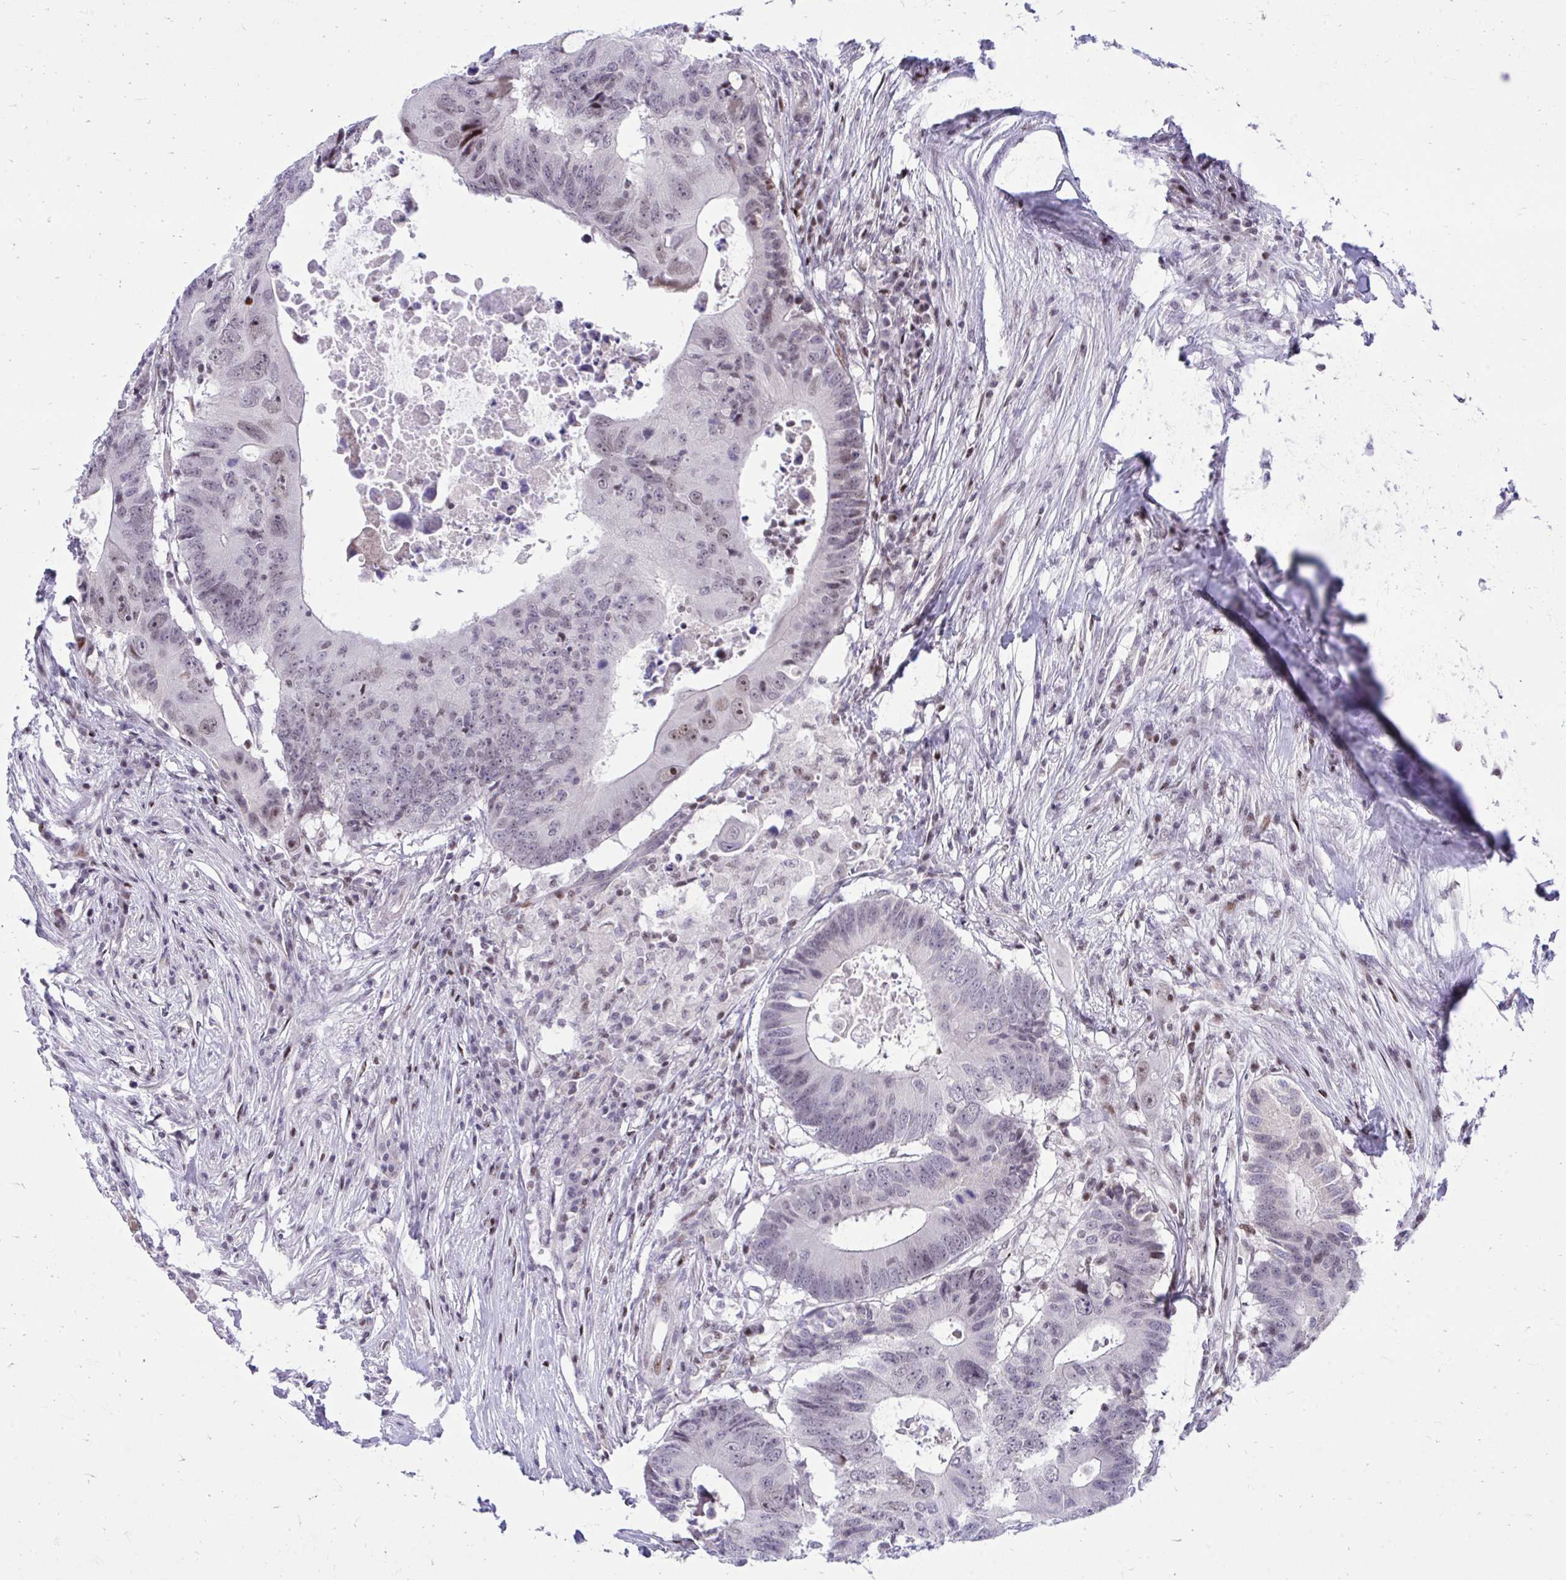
{"staining": {"intensity": "moderate", "quantity": "<25%", "location": "nuclear"}, "tissue": "colorectal cancer", "cell_type": "Tumor cells", "image_type": "cancer", "snomed": [{"axis": "morphology", "description": "Adenocarcinoma, NOS"}, {"axis": "topography", "description": "Colon"}], "caption": "Protein positivity by immunohistochemistry displays moderate nuclear positivity in approximately <25% of tumor cells in colorectal adenocarcinoma. Using DAB (3,3'-diaminobenzidine) (brown) and hematoxylin (blue) stains, captured at high magnification using brightfield microscopy.", "gene": "C14orf39", "patient": {"sex": "male", "age": 71}}